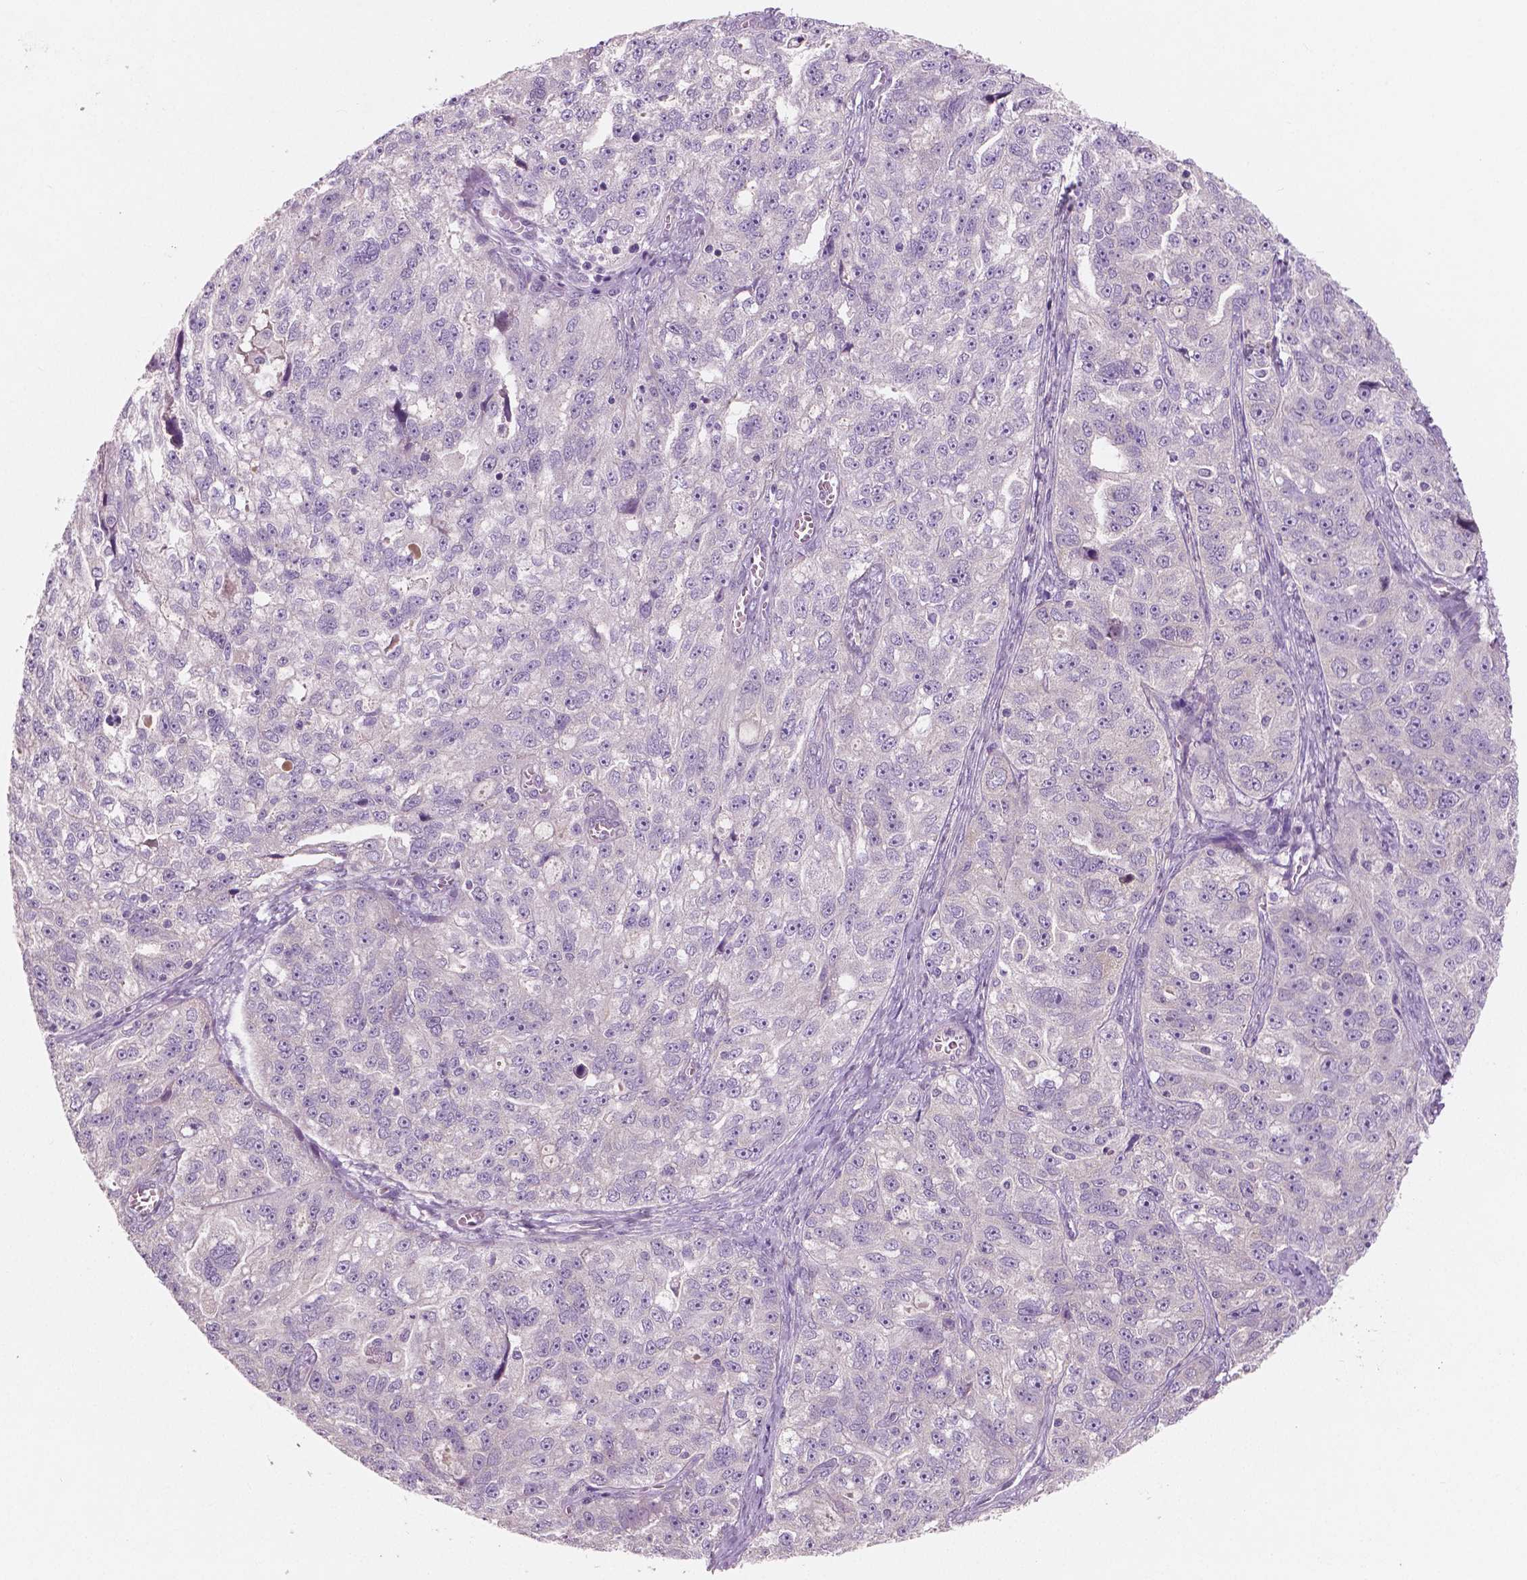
{"staining": {"intensity": "negative", "quantity": "none", "location": "none"}, "tissue": "ovarian cancer", "cell_type": "Tumor cells", "image_type": "cancer", "snomed": [{"axis": "morphology", "description": "Cystadenocarcinoma, serous, NOS"}, {"axis": "topography", "description": "Ovary"}], "caption": "This is a image of IHC staining of ovarian serous cystadenocarcinoma, which shows no positivity in tumor cells. (Brightfield microscopy of DAB immunohistochemistry at high magnification).", "gene": "LSM14B", "patient": {"sex": "female", "age": 51}}